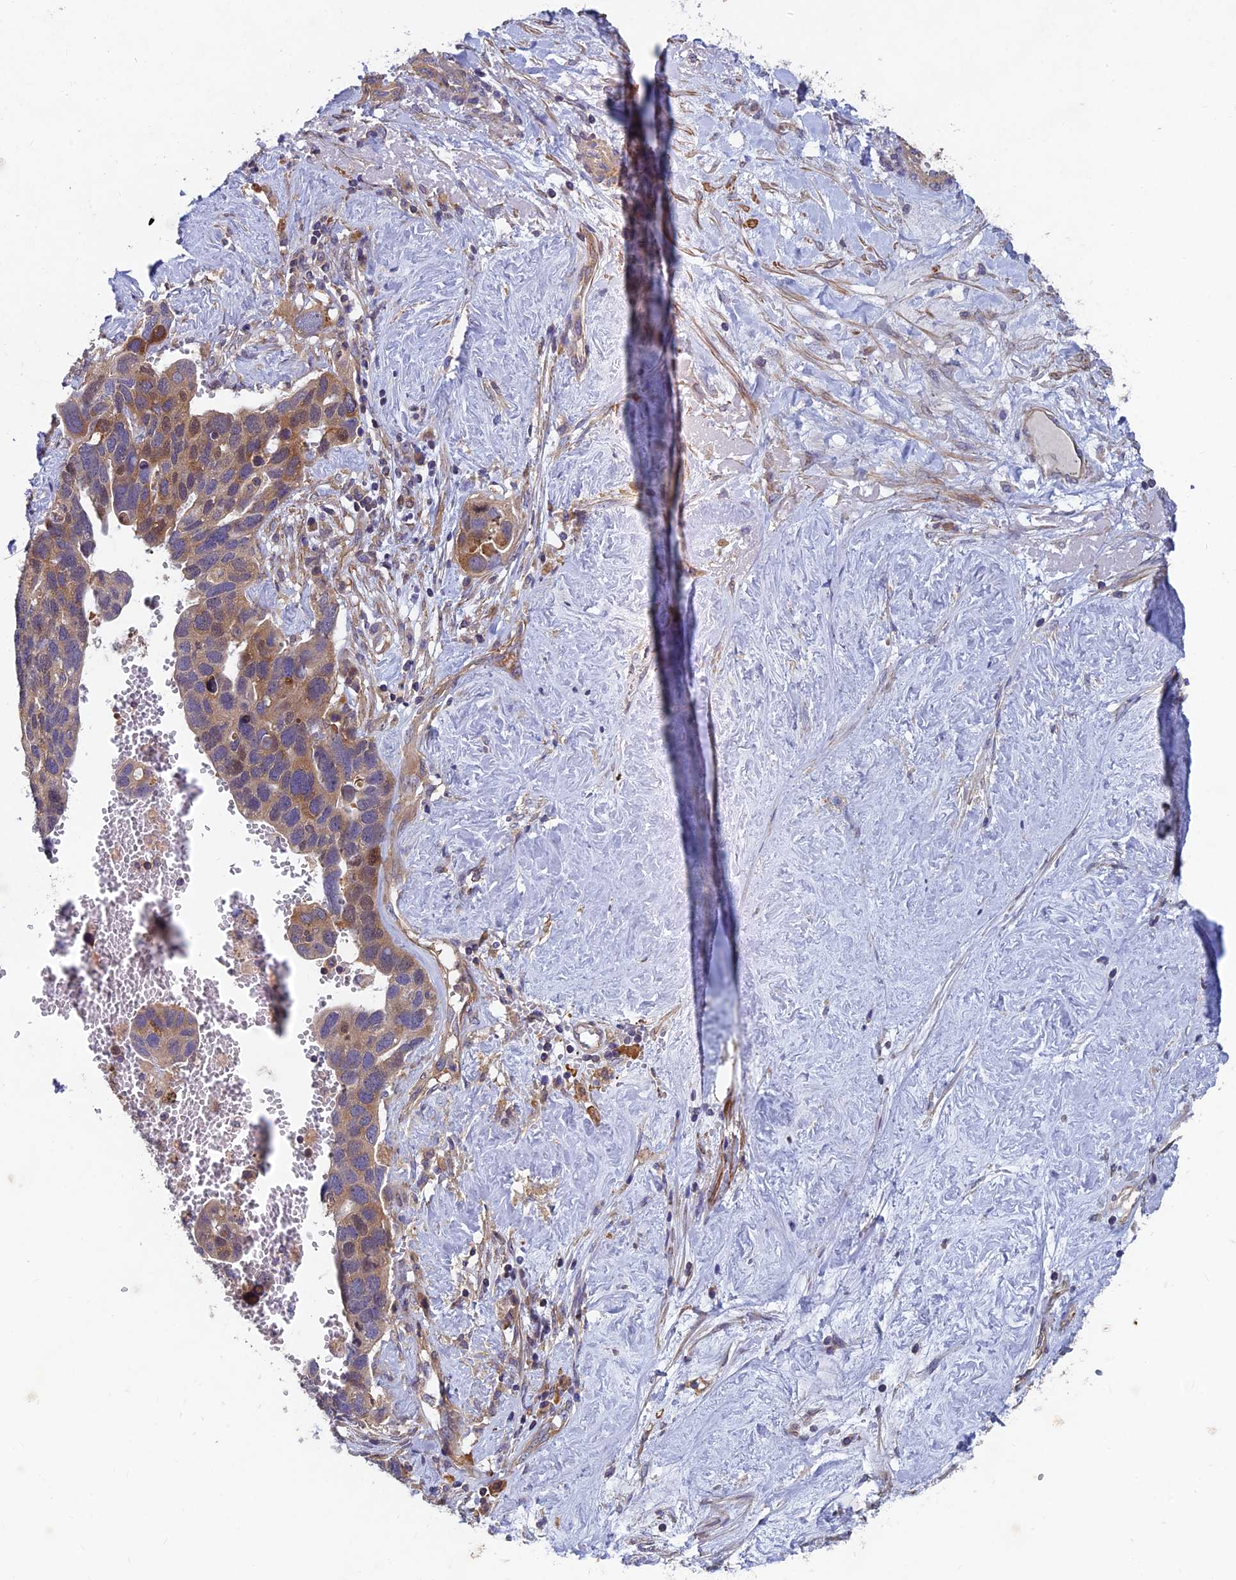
{"staining": {"intensity": "moderate", "quantity": ">75%", "location": "cytoplasmic/membranous,nuclear"}, "tissue": "ovarian cancer", "cell_type": "Tumor cells", "image_type": "cancer", "snomed": [{"axis": "morphology", "description": "Cystadenocarcinoma, serous, NOS"}, {"axis": "topography", "description": "Ovary"}], "caption": "DAB (3,3'-diaminobenzidine) immunohistochemical staining of human ovarian serous cystadenocarcinoma demonstrates moderate cytoplasmic/membranous and nuclear protein positivity in about >75% of tumor cells. The staining was performed using DAB (3,3'-diaminobenzidine), with brown indicating positive protein expression. Nuclei are stained blue with hematoxylin.", "gene": "NCAPG", "patient": {"sex": "female", "age": 54}}